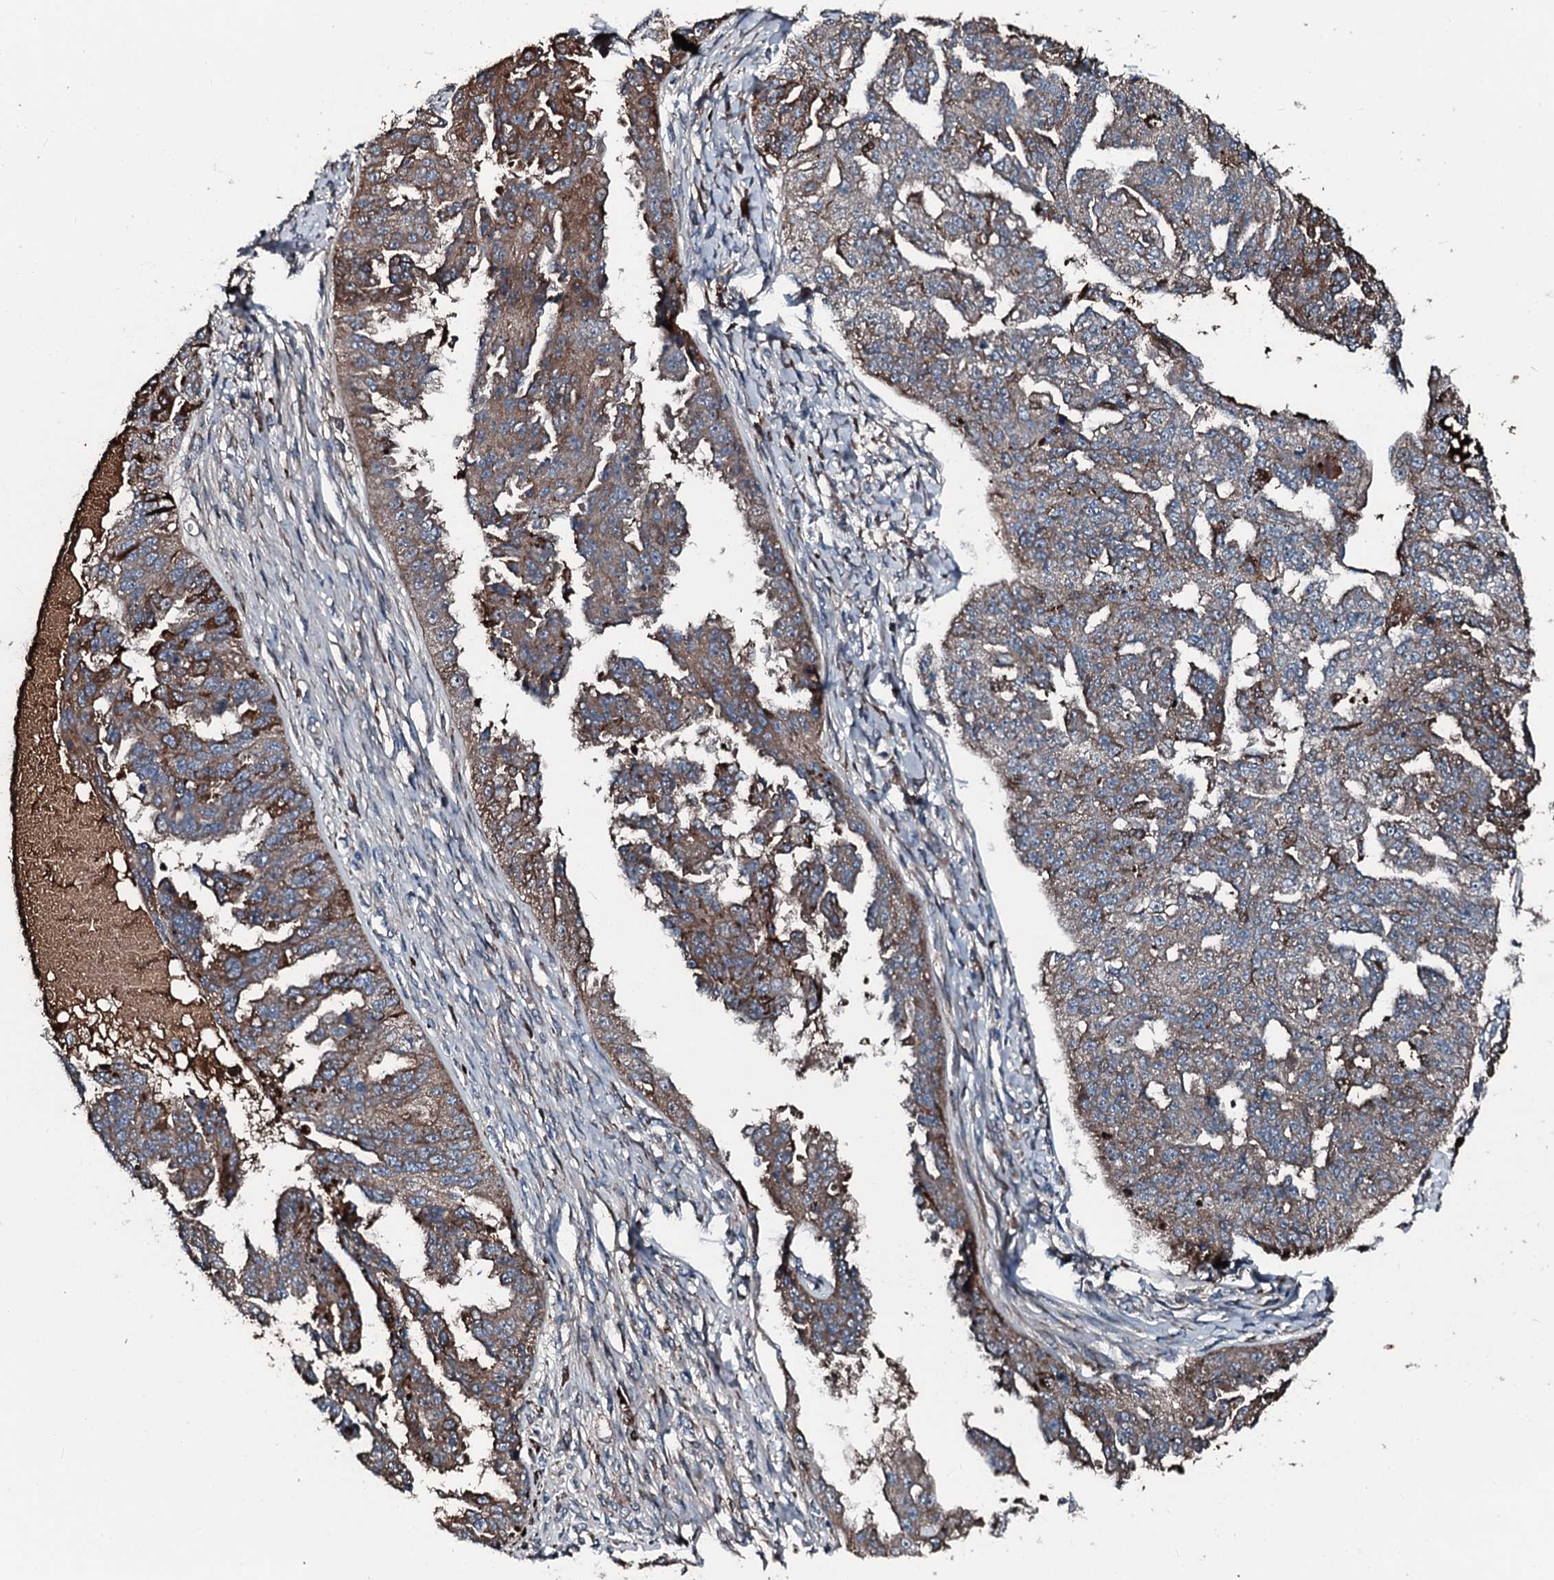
{"staining": {"intensity": "moderate", "quantity": ">75%", "location": "cytoplasmic/membranous"}, "tissue": "ovarian cancer", "cell_type": "Tumor cells", "image_type": "cancer", "snomed": [{"axis": "morphology", "description": "Cystadenocarcinoma, serous, NOS"}, {"axis": "topography", "description": "Ovary"}], "caption": "Brown immunohistochemical staining in human serous cystadenocarcinoma (ovarian) exhibits moderate cytoplasmic/membranous expression in about >75% of tumor cells.", "gene": "AARS1", "patient": {"sex": "female", "age": 58}}